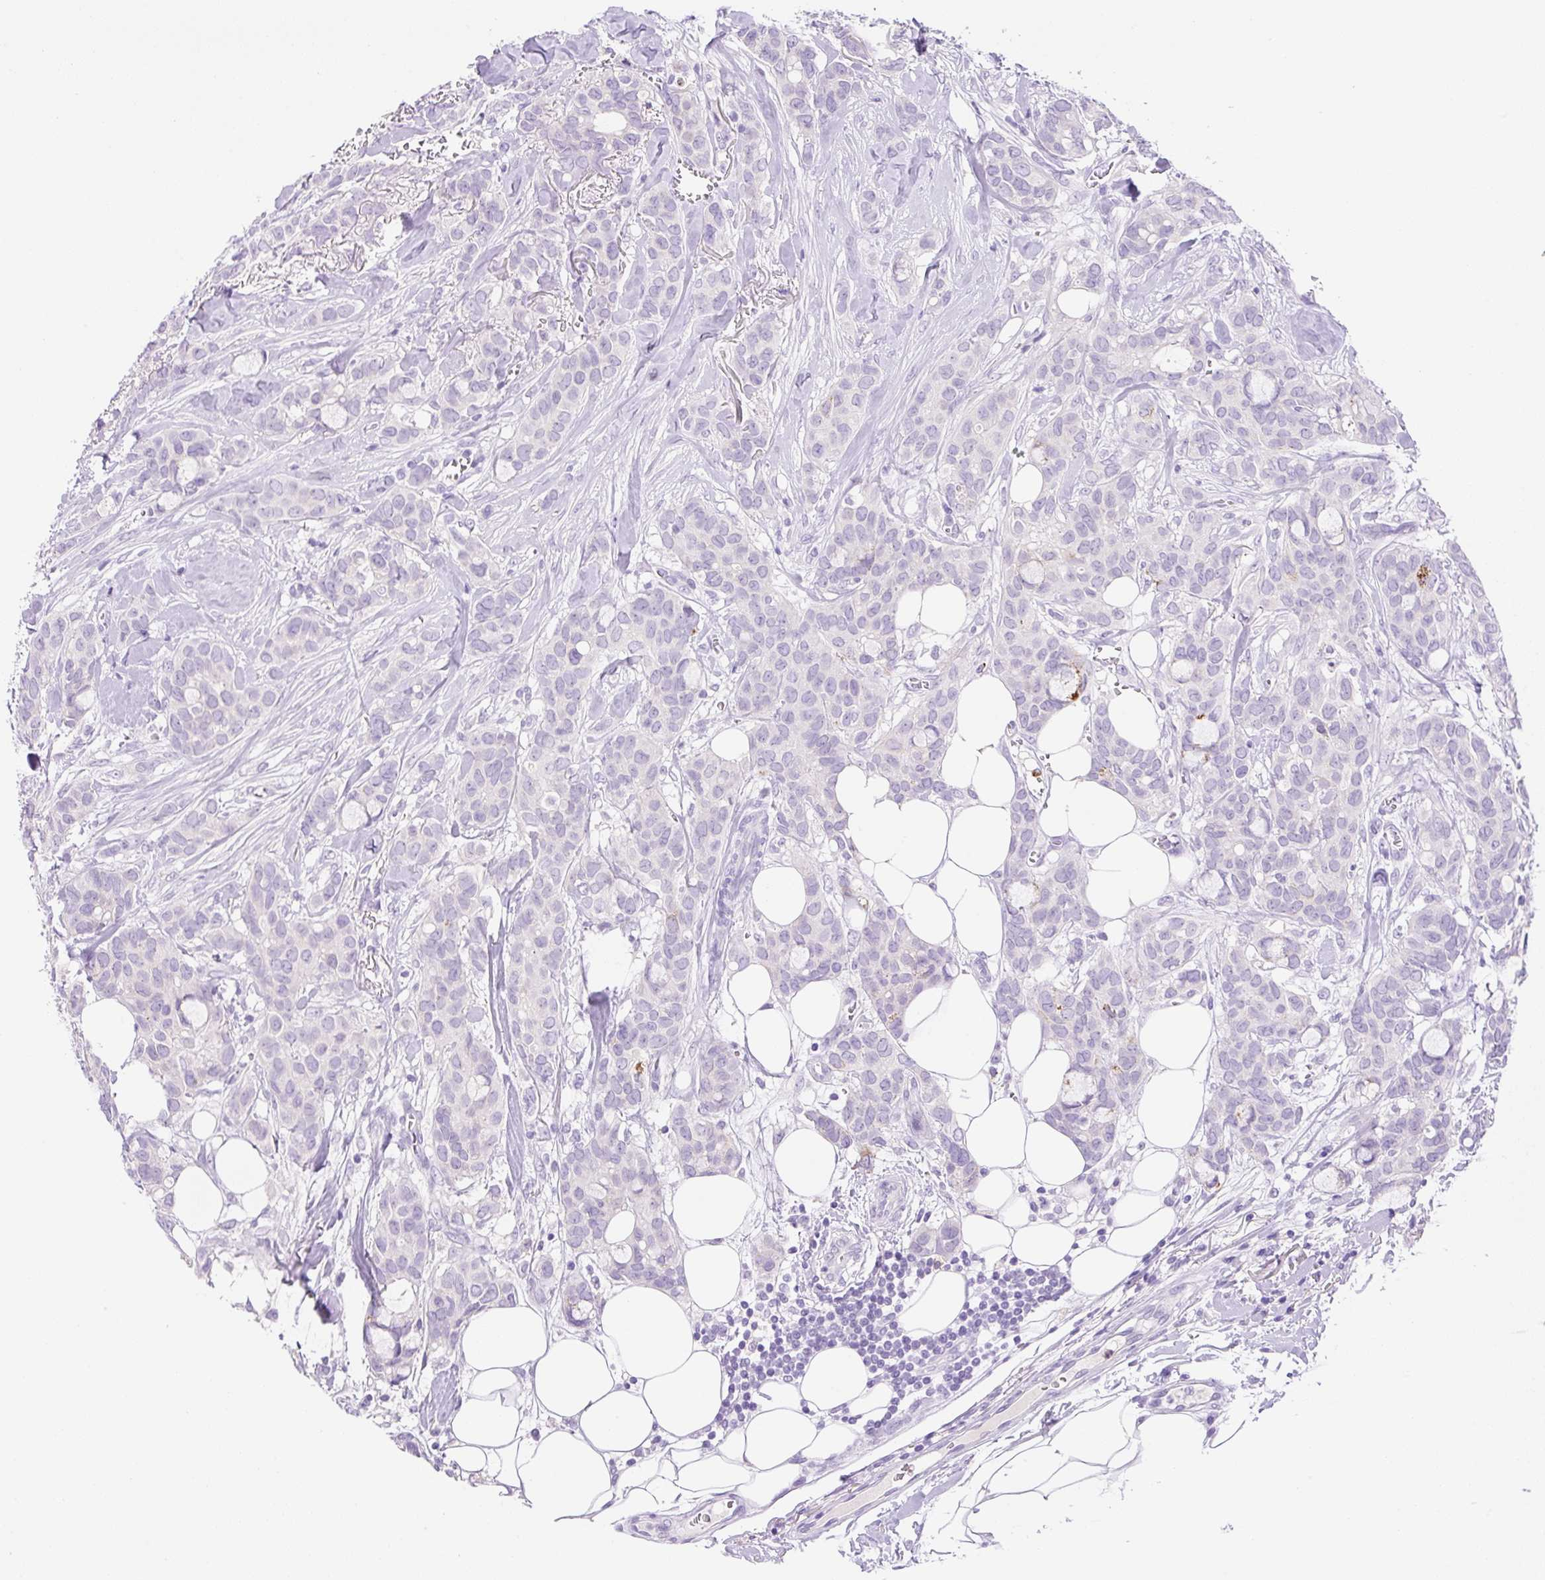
{"staining": {"intensity": "negative", "quantity": "none", "location": "none"}, "tissue": "breast cancer", "cell_type": "Tumor cells", "image_type": "cancer", "snomed": [{"axis": "morphology", "description": "Duct carcinoma"}, {"axis": "topography", "description": "Breast"}], "caption": "Immunohistochemical staining of intraductal carcinoma (breast) shows no significant expression in tumor cells. (Brightfield microscopy of DAB (3,3'-diaminobenzidine) immunohistochemistry at high magnification).", "gene": "NDST3", "patient": {"sex": "female", "age": 84}}